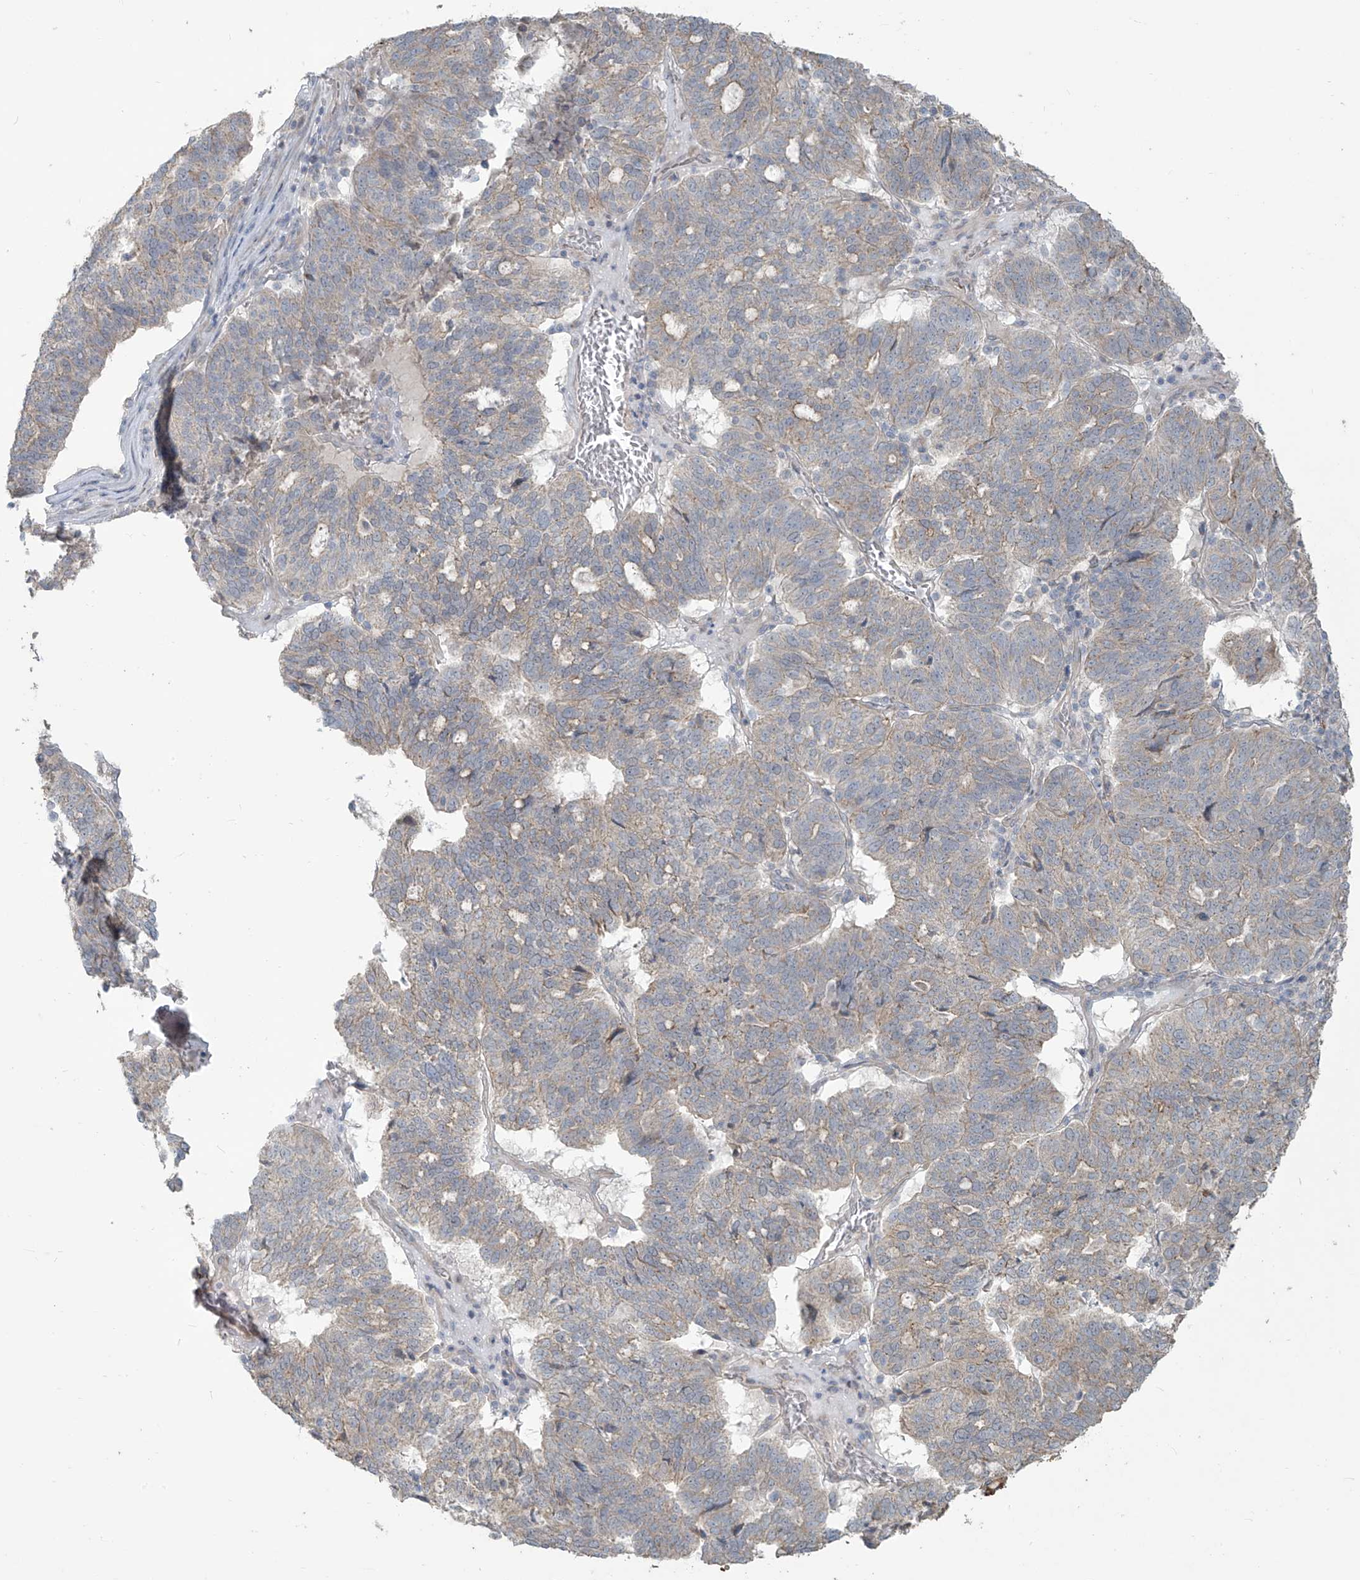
{"staining": {"intensity": "weak", "quantity": "<25%", "location": "cytoplasmic/membranous"}, "tissue": "ovarian cancer", "cell_type": "Tumor cells", "image_type": "cancer", "snomed": [{"axis": "morphology", "description": "Cystadenocarcinoma, serous, NOS"}, {"axis": "topography", "description": "Ovary"}], "caption": "Tumor cells show no significant protein positivity in ovarian cancer.", "gene": "MAGIX", "patient": {"sex": "female", "age": 59}}